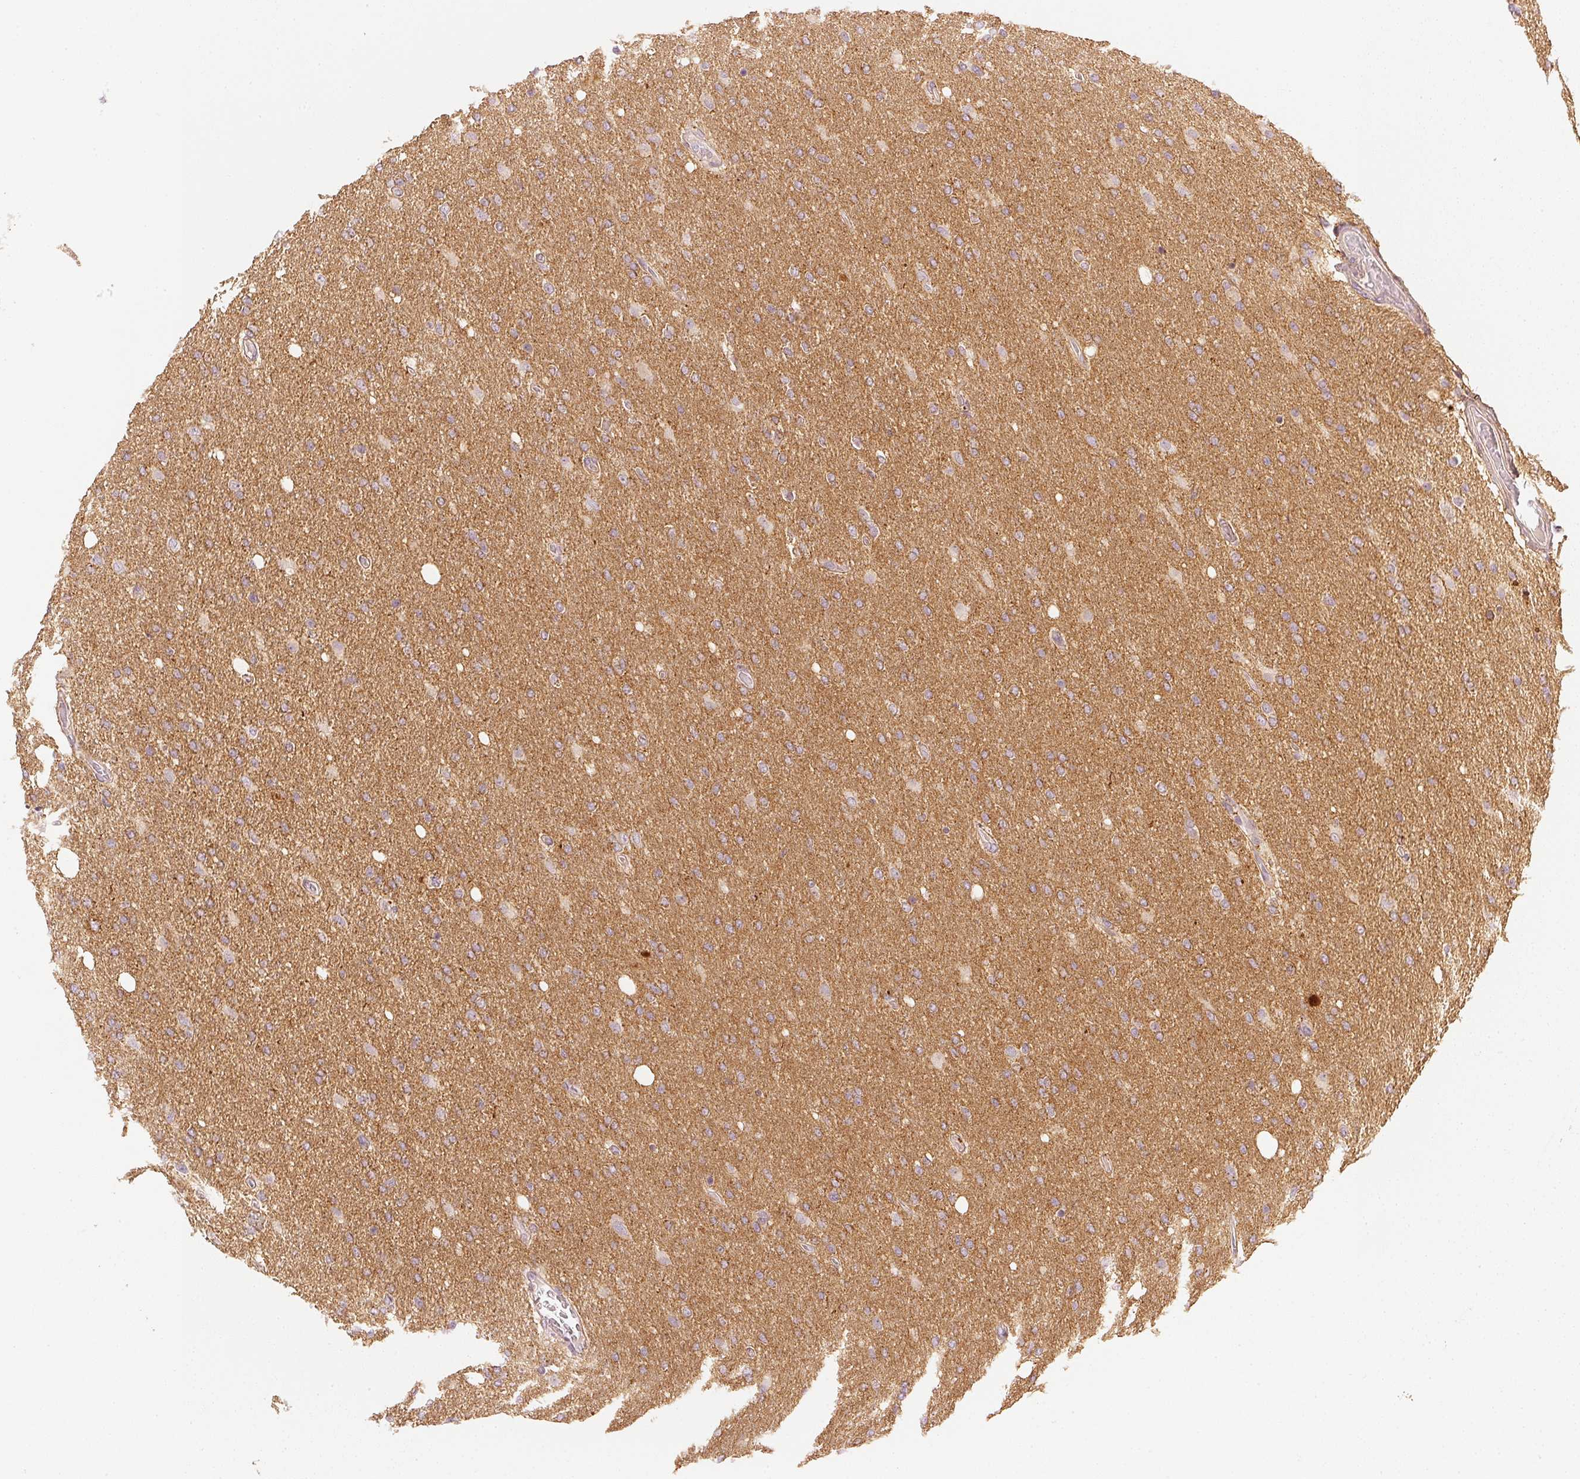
{"staining": {"intensity": "negative", "quantity": "none", "location": "none"}, "tissue": "glioma", "cell_type": "Tumor cells", "image_type": "cancer", "snomed": [{"axis": "morphology", "description": "Glioma, malignant, High grade"}, {"axis": "topography", "description": "Cerebral cortex"}], "caption": "IHC image of neoplastic tissue: malignant glioma (high-grade) stained with DAB reveals no significant protein expression in tumor cells.", "gene": "APLP1", "patient": {"sex": "male", "age": 70}}